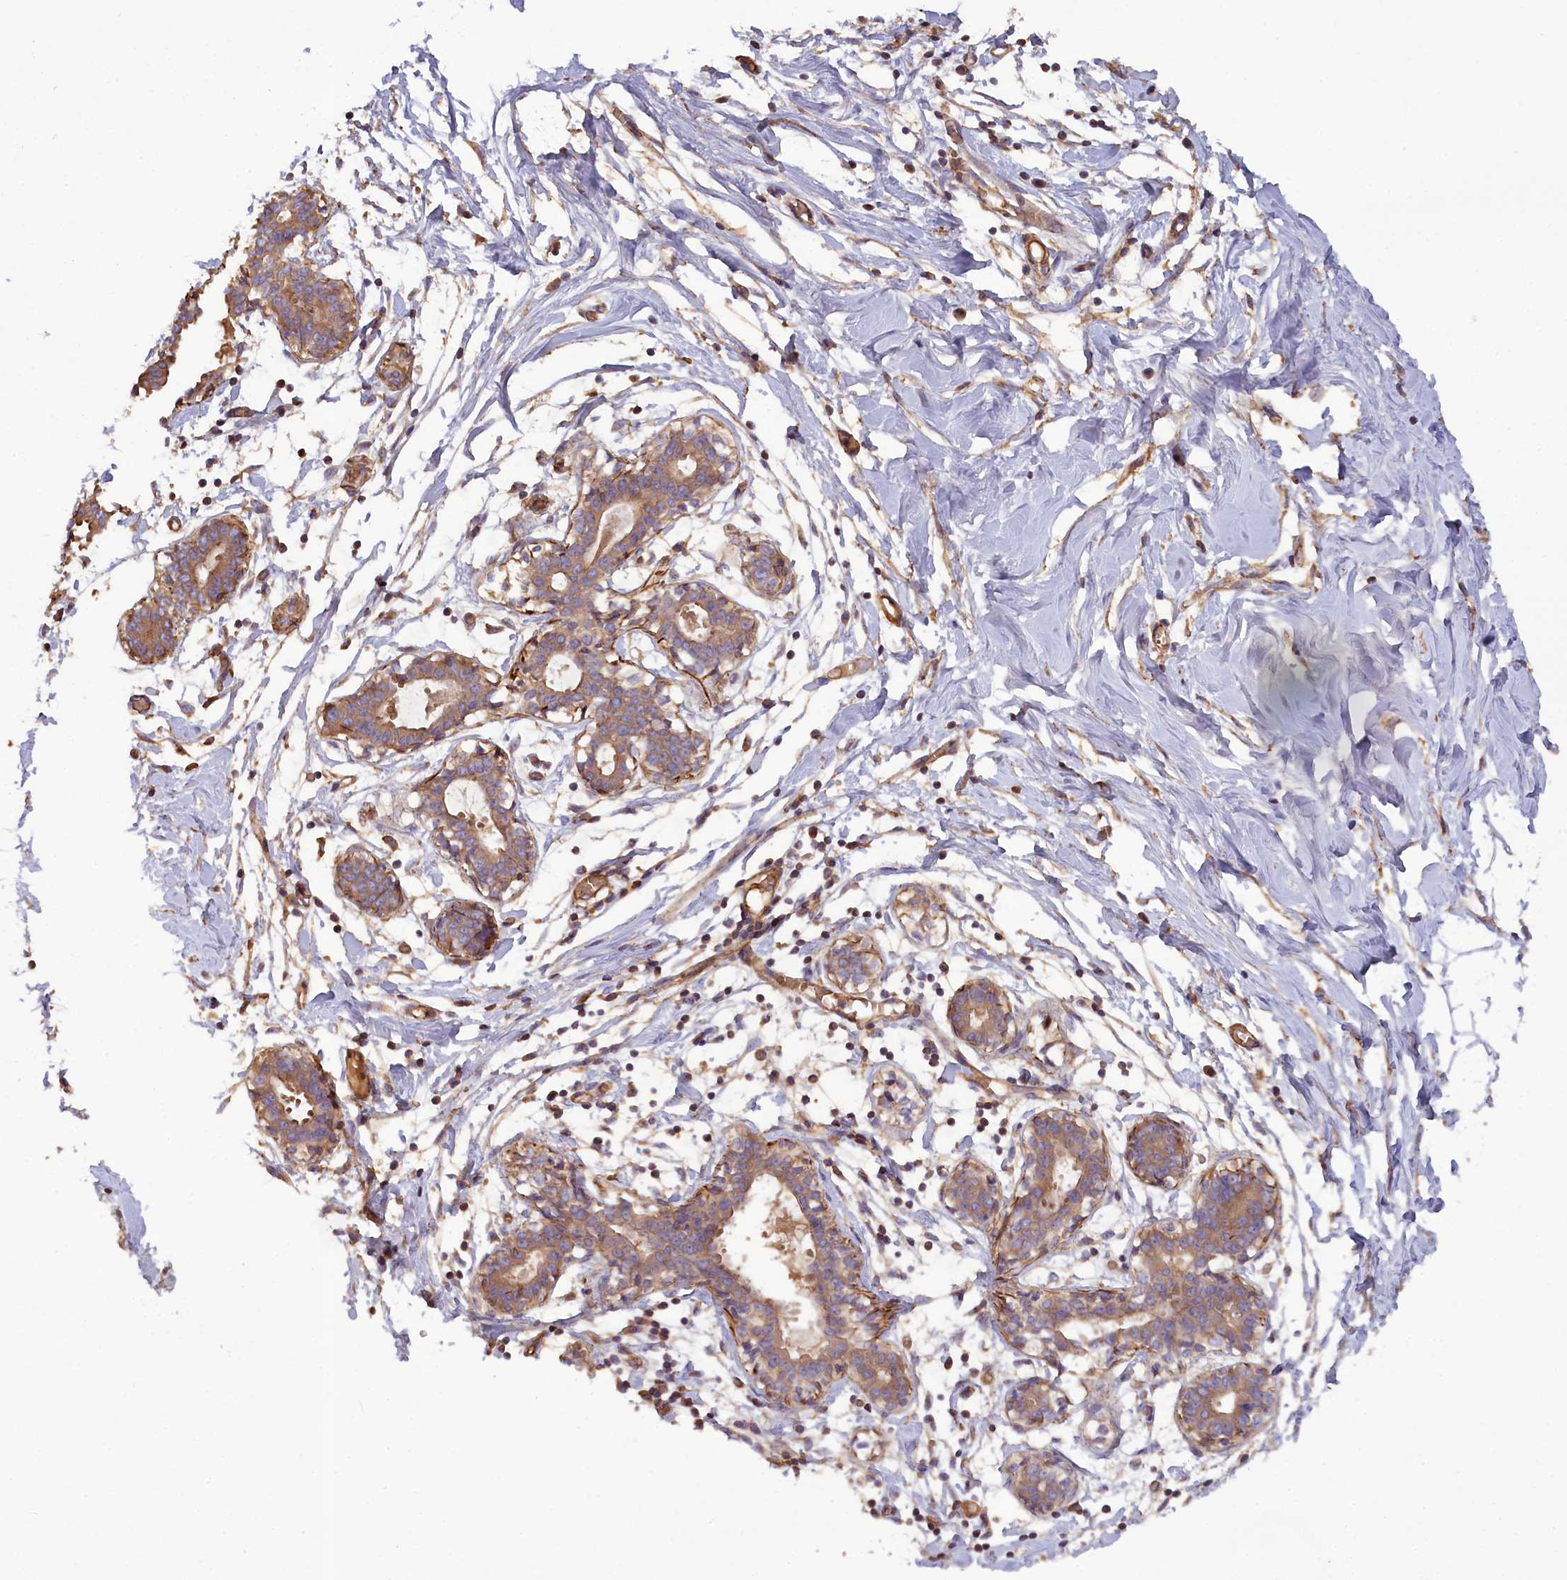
{"staining": {"intensity": "negative", "quantity": "none", "location": "none"}, "tissue": "breast", "cell_type": "Adipocytes", "image_type": "normal", "snomed": [{"axis": "morphology", "description": "Normal tissue, NOS"}, {"axis": "topography", "description": "Breast"}], "caption": "This is an IHC photomicrograph of unremarkable human breast. There is no positivity in adipocytes.", "gene": "FUZ", "patient": {"sex": "female", "age": 27}}